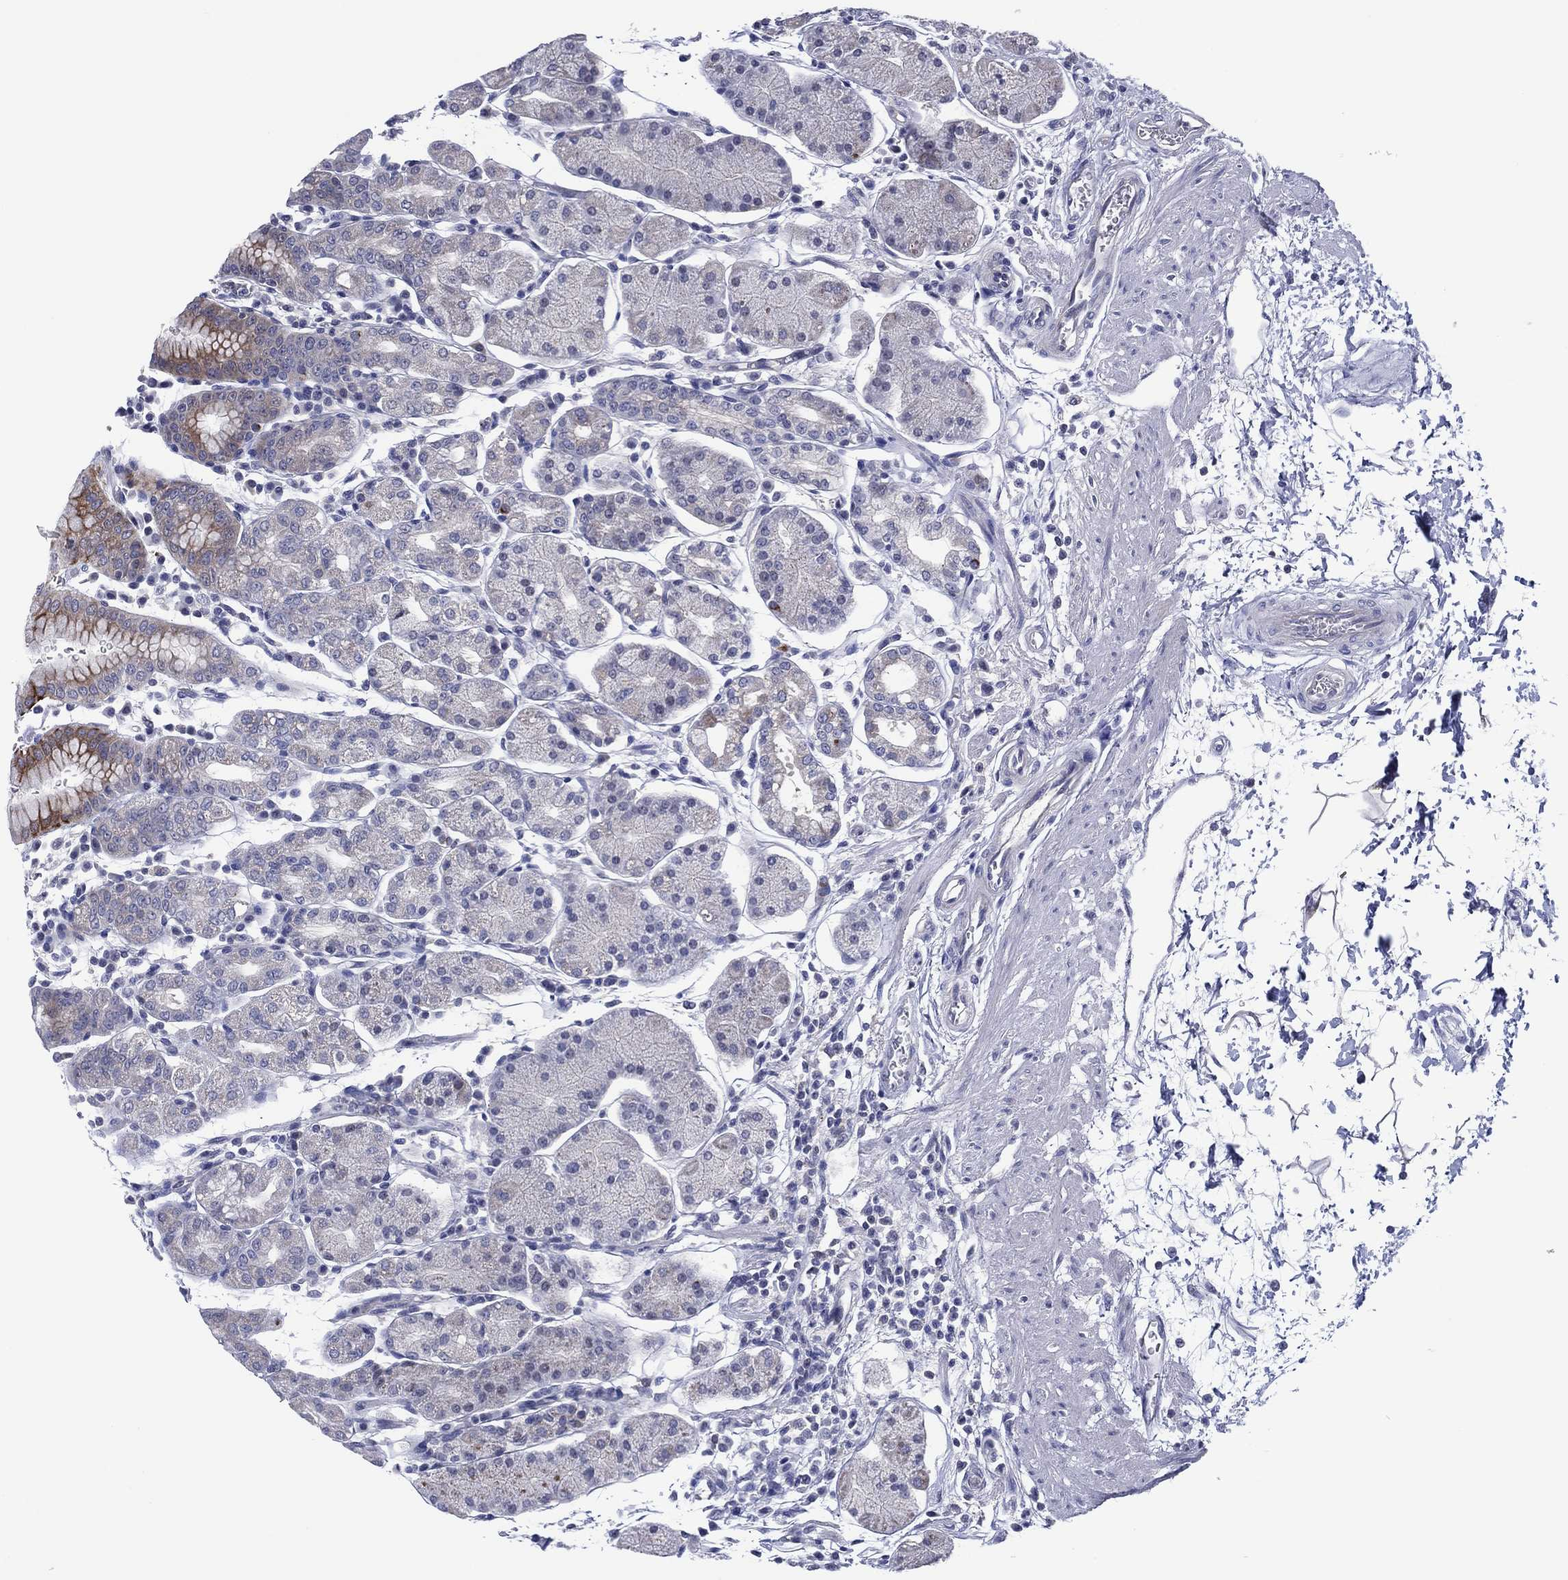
{"staining": {"intensity": "moderate", "quantity": "<25%", "location": "cytoplasmic/membranous"}, "tissue": "stomach", "cell_type": "Glandular cells", "image_type": "normal", "snomed": [{"axis": "morphology", "description": "Normal tissue, NOS"}, {"axis": "topography", "description": "Stomach"}], "caption": "Stomach stained for a protein reveals moderate cytoplasmic/membranous positivity in glandular cells. (DAB (3,3'-diaminobenzidine) IHC, brown staining for protein, blue staining for nuclei).", "gene": "TRIM31", "patient": {"sex": "male", "age": 54}}